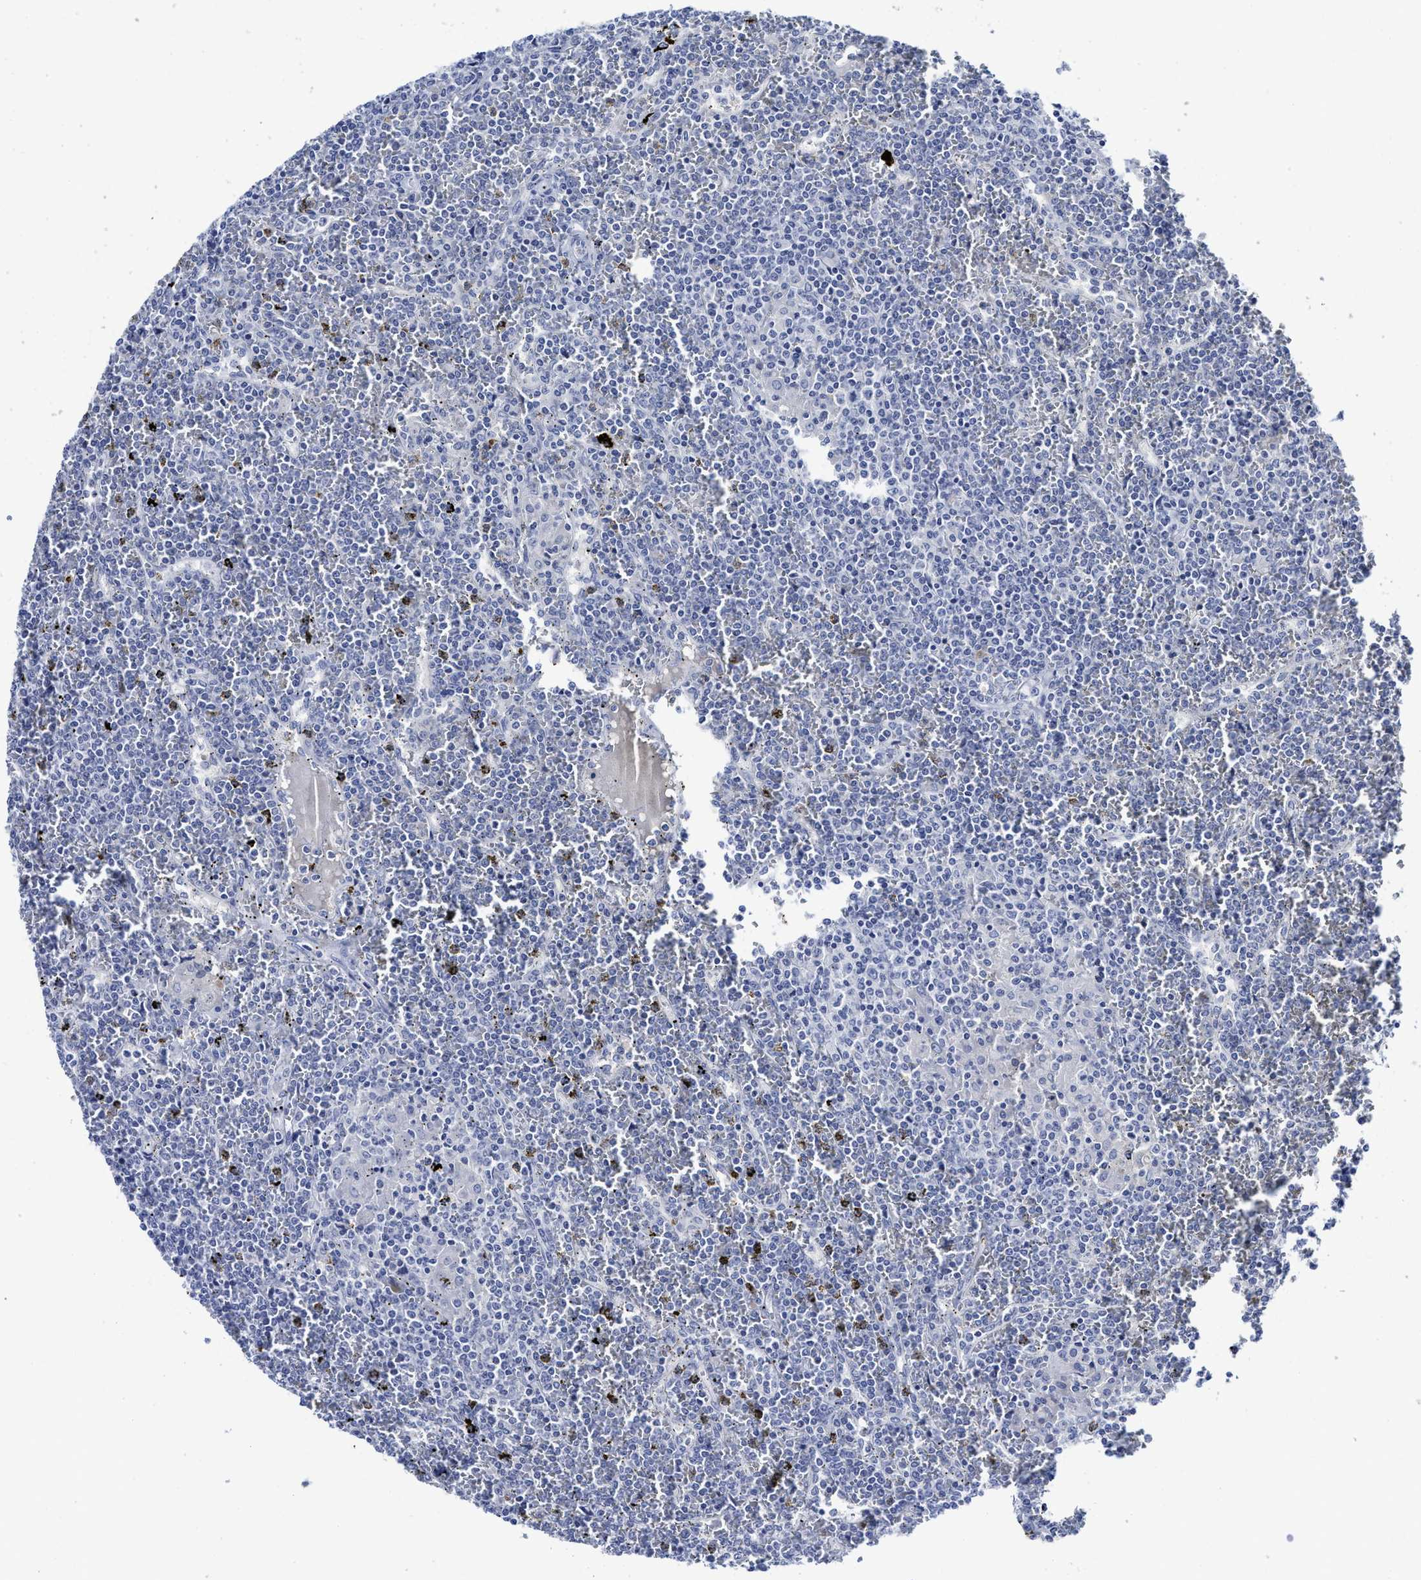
{"staining": {"intensity": "negative", "quantity": "none", "location": "none"}, "tissue": "lymphoma", "cell_type": "Tumor cells", "image_type": "cancer", "snomed": [{"axis": "morphology", "description": "Malignant lymphoma, non-Hodgkin's type, Low grade"}, {"axis": "topography", "description": "Spleen"}], "caption": "Histopathology image shows no significant protein staining in tumor cells of lymphoma.", "gene": "C2", "patient": {"sex": "female", "age": 19}}